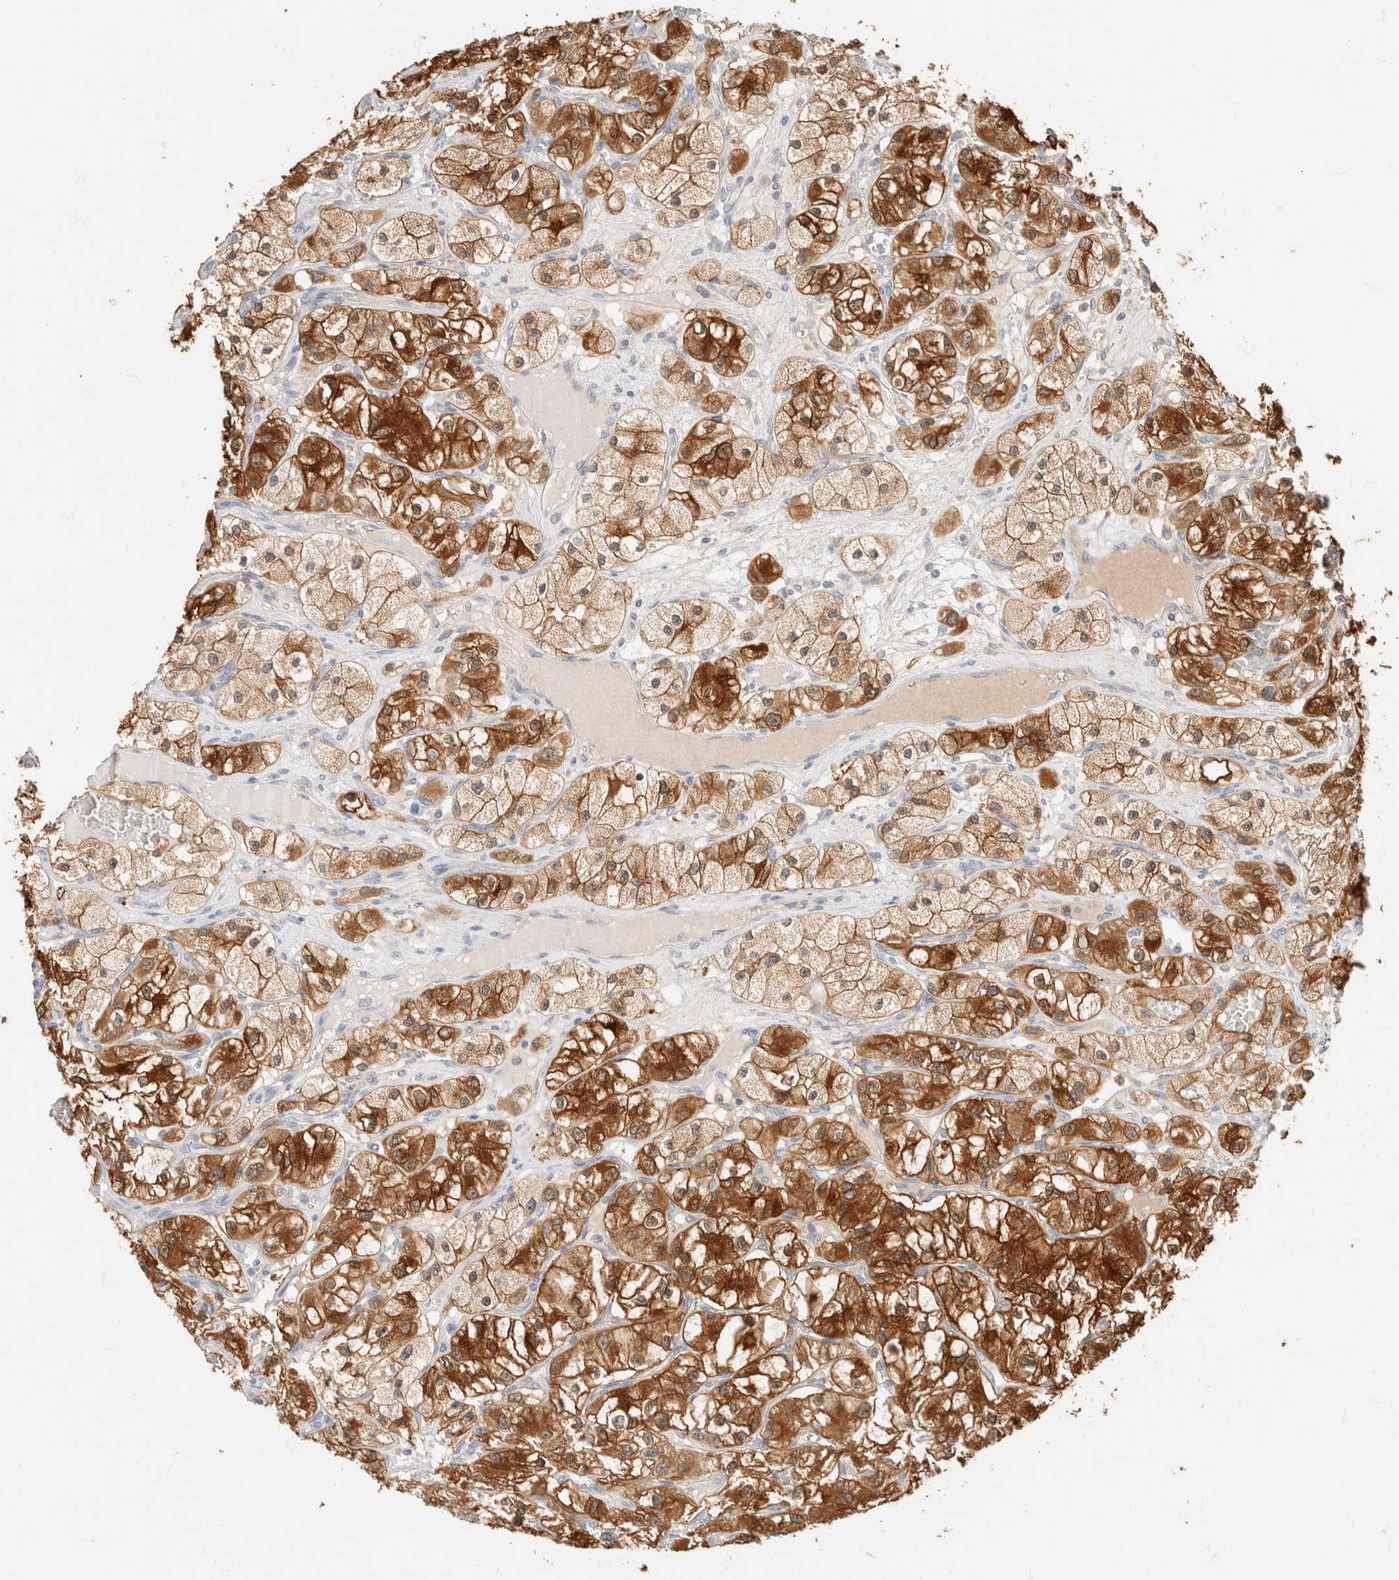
{"staining": {"intensity": "strong", "quantity": ">75%", "location": "cytoplasmic/membranous"}, "tissue": "renal cancer", "cell_type": "Tumor cells", "image_type": "cancer", "snomed": [{"axis": "morphology", "description": "Adenocarcinoma, NOS"}, {"axis": "topography", "description": "Kidney"}], "caption": "Protein expression analysis of human adenocarcinoma (renal) reveals strong cytoplasmic/membranous staining in about >75% of tumor cells.", "gene": "GPI", "patient": {"sex": "female", "age": 57}}